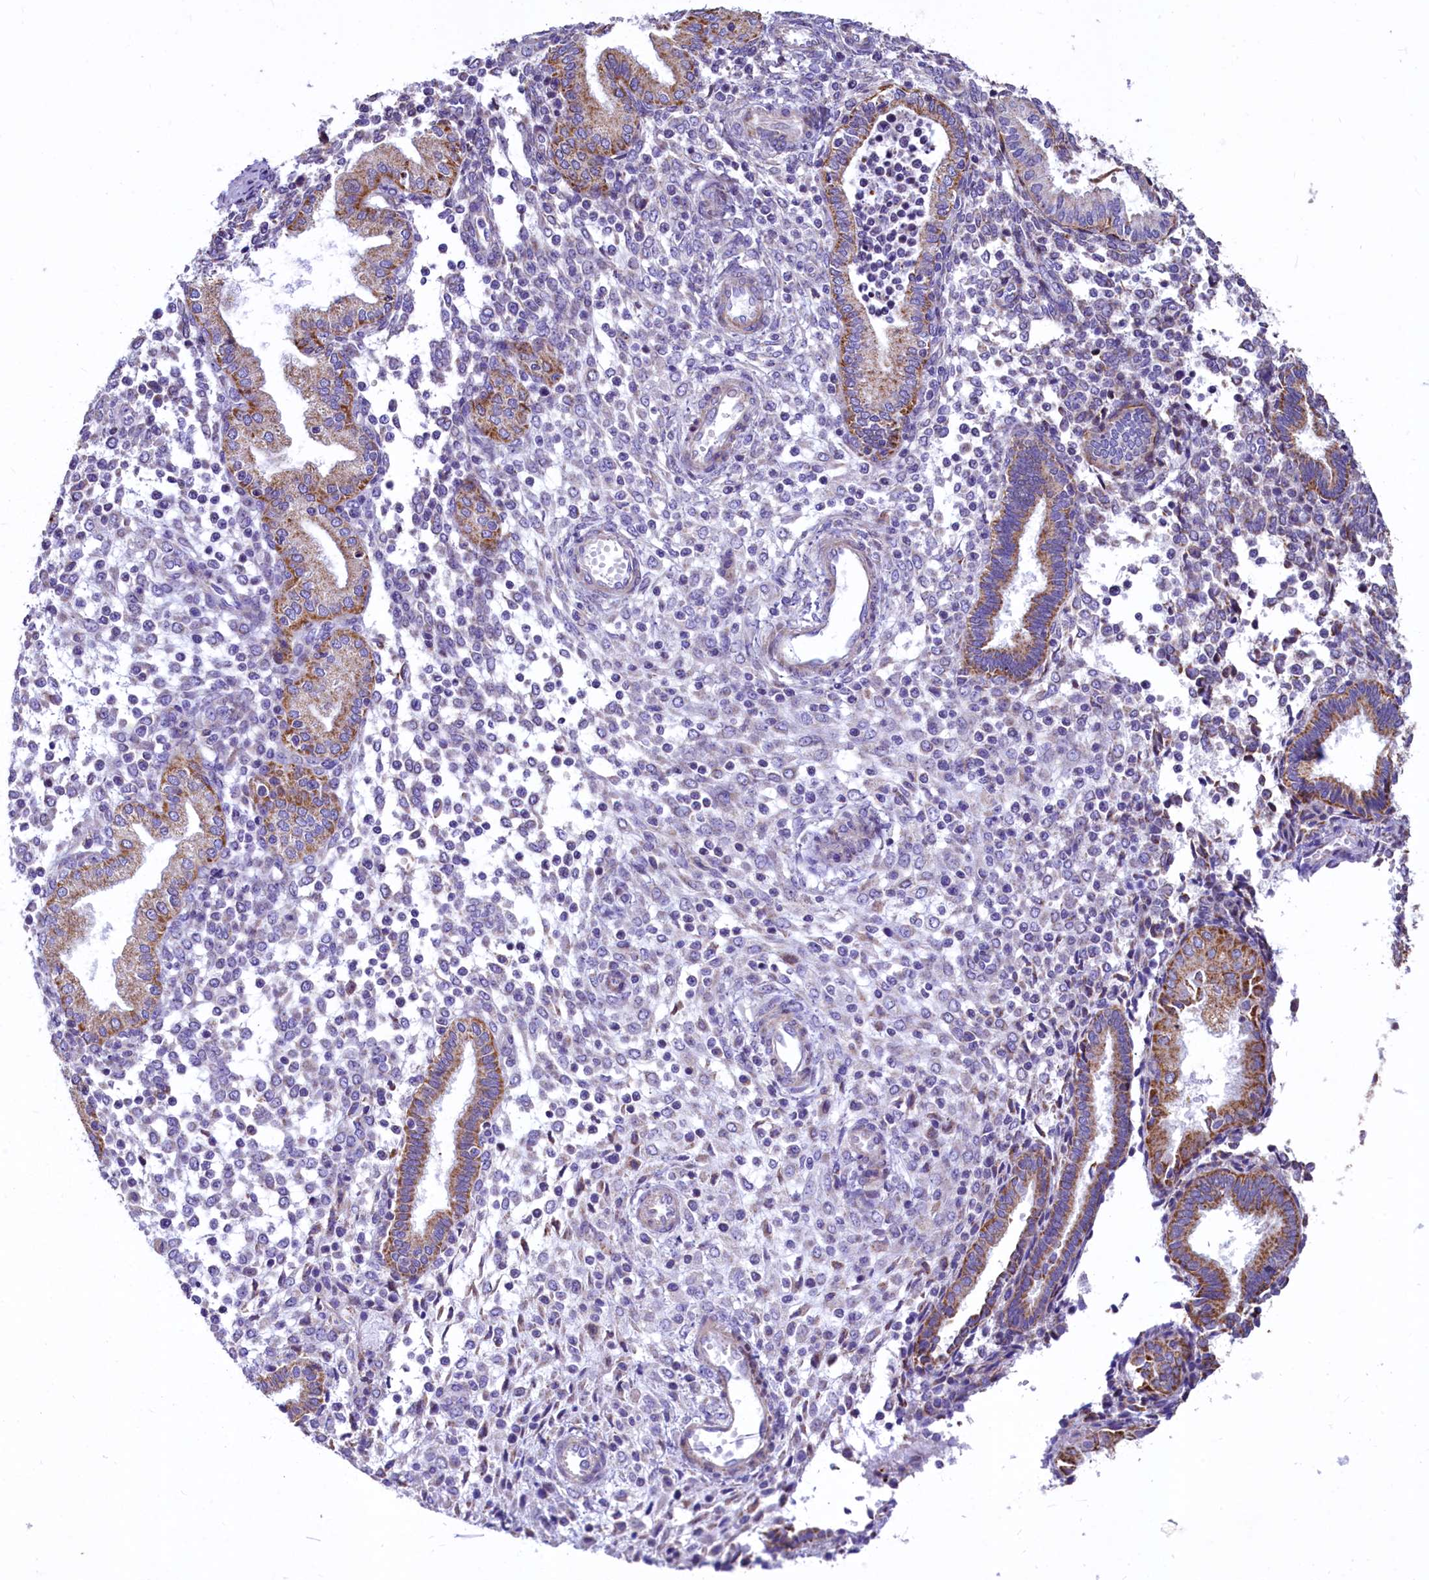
{"staining": {"intensity": "negative", "quantity": "none", "location": "none"}, "tissue": "endometrium", "cell_type": "Cells in endometrial stroma", "image_type": "normal", "snomed": [{"axis": "morphology", "description": "Normal tissue, NOS"}, {"axis": "topography", "description": "Endometrium"}], "caption": "A micrograph of endometrium stained for a protein reveals no brown staining in cells in endometrial stroma.", "gene": "VWCE", "patient": {"sex": "female", "age": 53}}